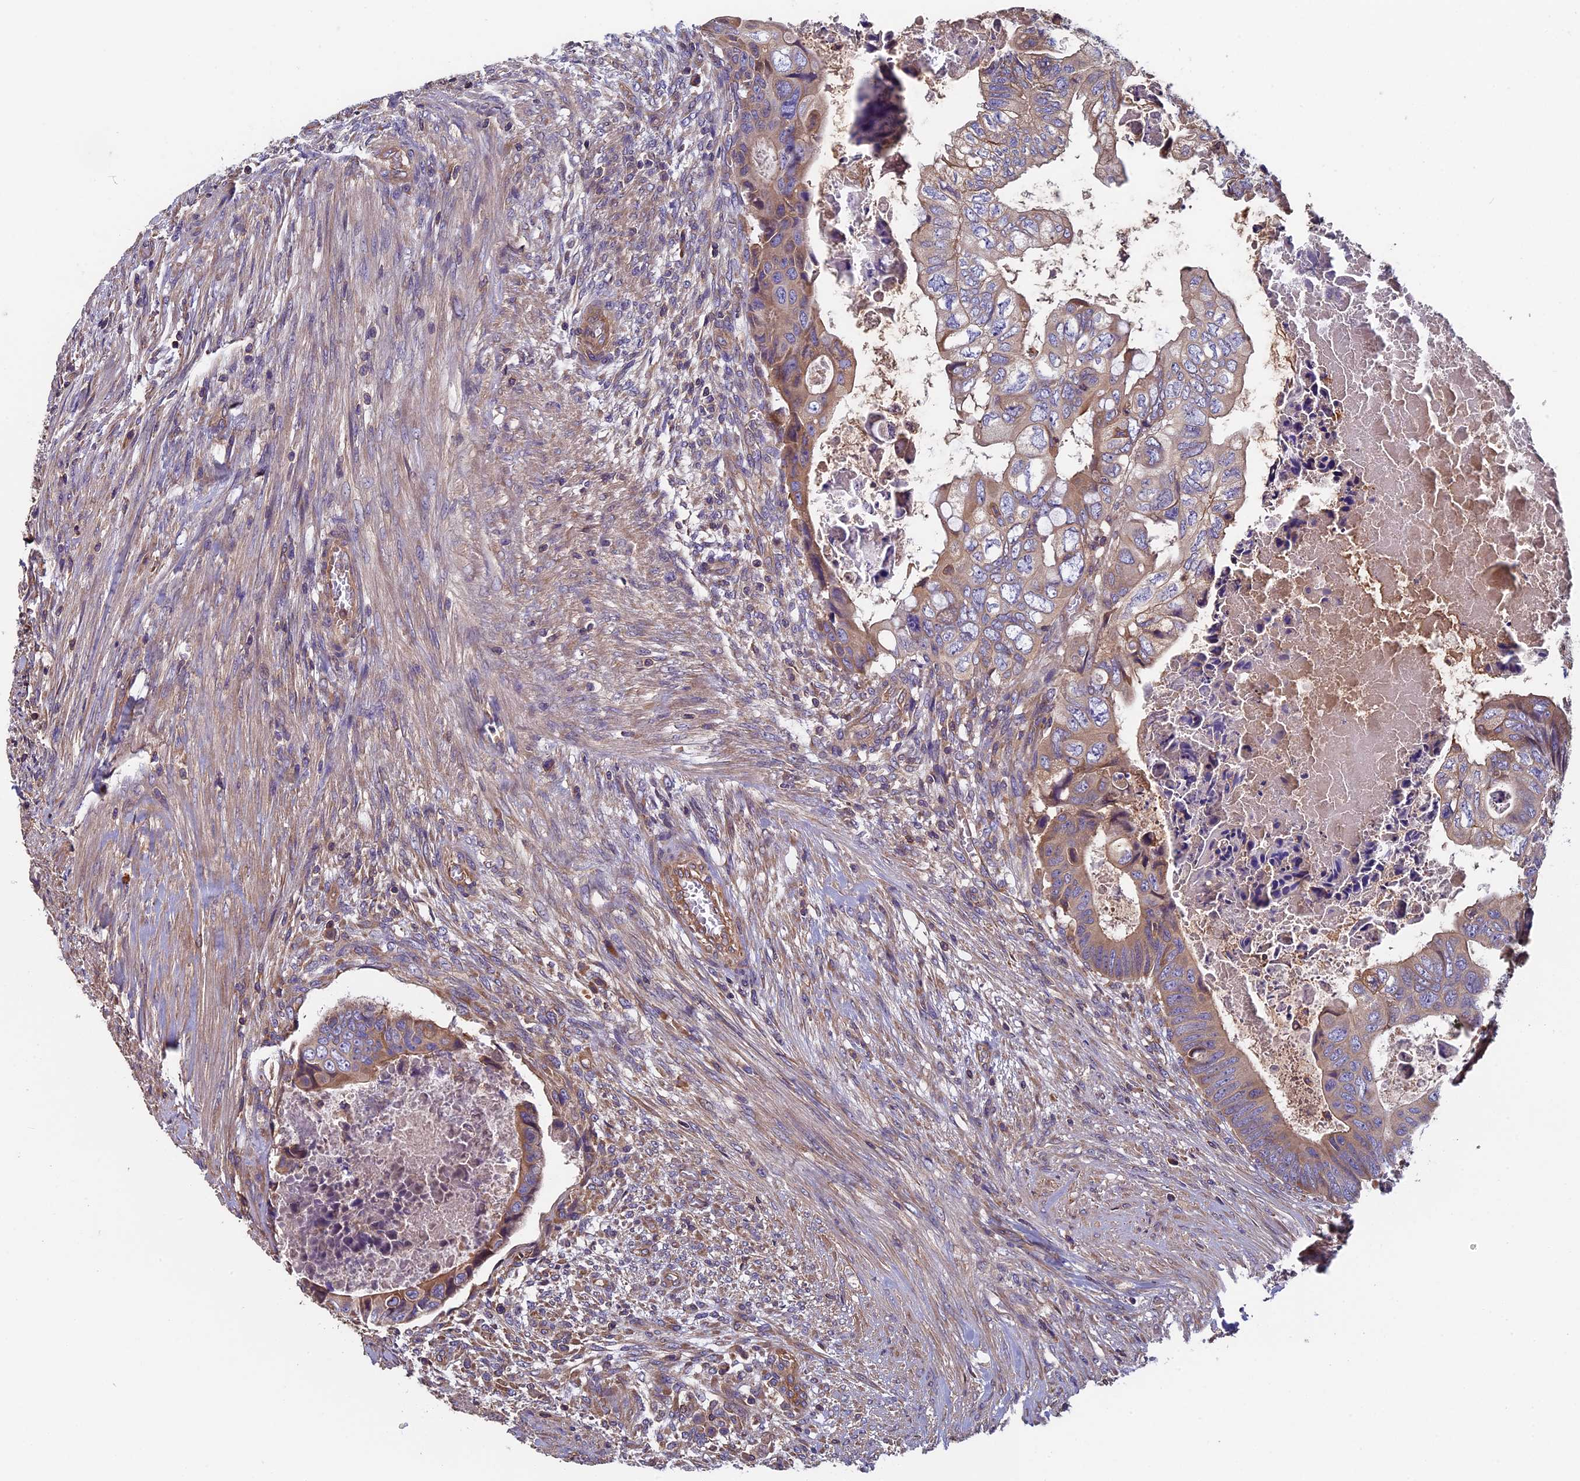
{"staining": {"intensity": "moderate", "quantity": "25%-75%", "location": "cytoplasmic/membranous"}, "tissue": "colorectal cancer", "cell_type": "Tumor cells", "image_type": "cancer", "snomed": [{"axis": "morphology", "description": "Adenocarcinoma, NOS"}, {"axis": "topography", "description": "Rectum"}], "caption": "Protein expression analysis of colorectal cancer (adenocarcinoma) reveals moderate cytoplasmic/membranous staining in approximately 25%-75% of tumor cells.", "gene": "CCDC153", "patient": {"sex": "female", "age": 78}}